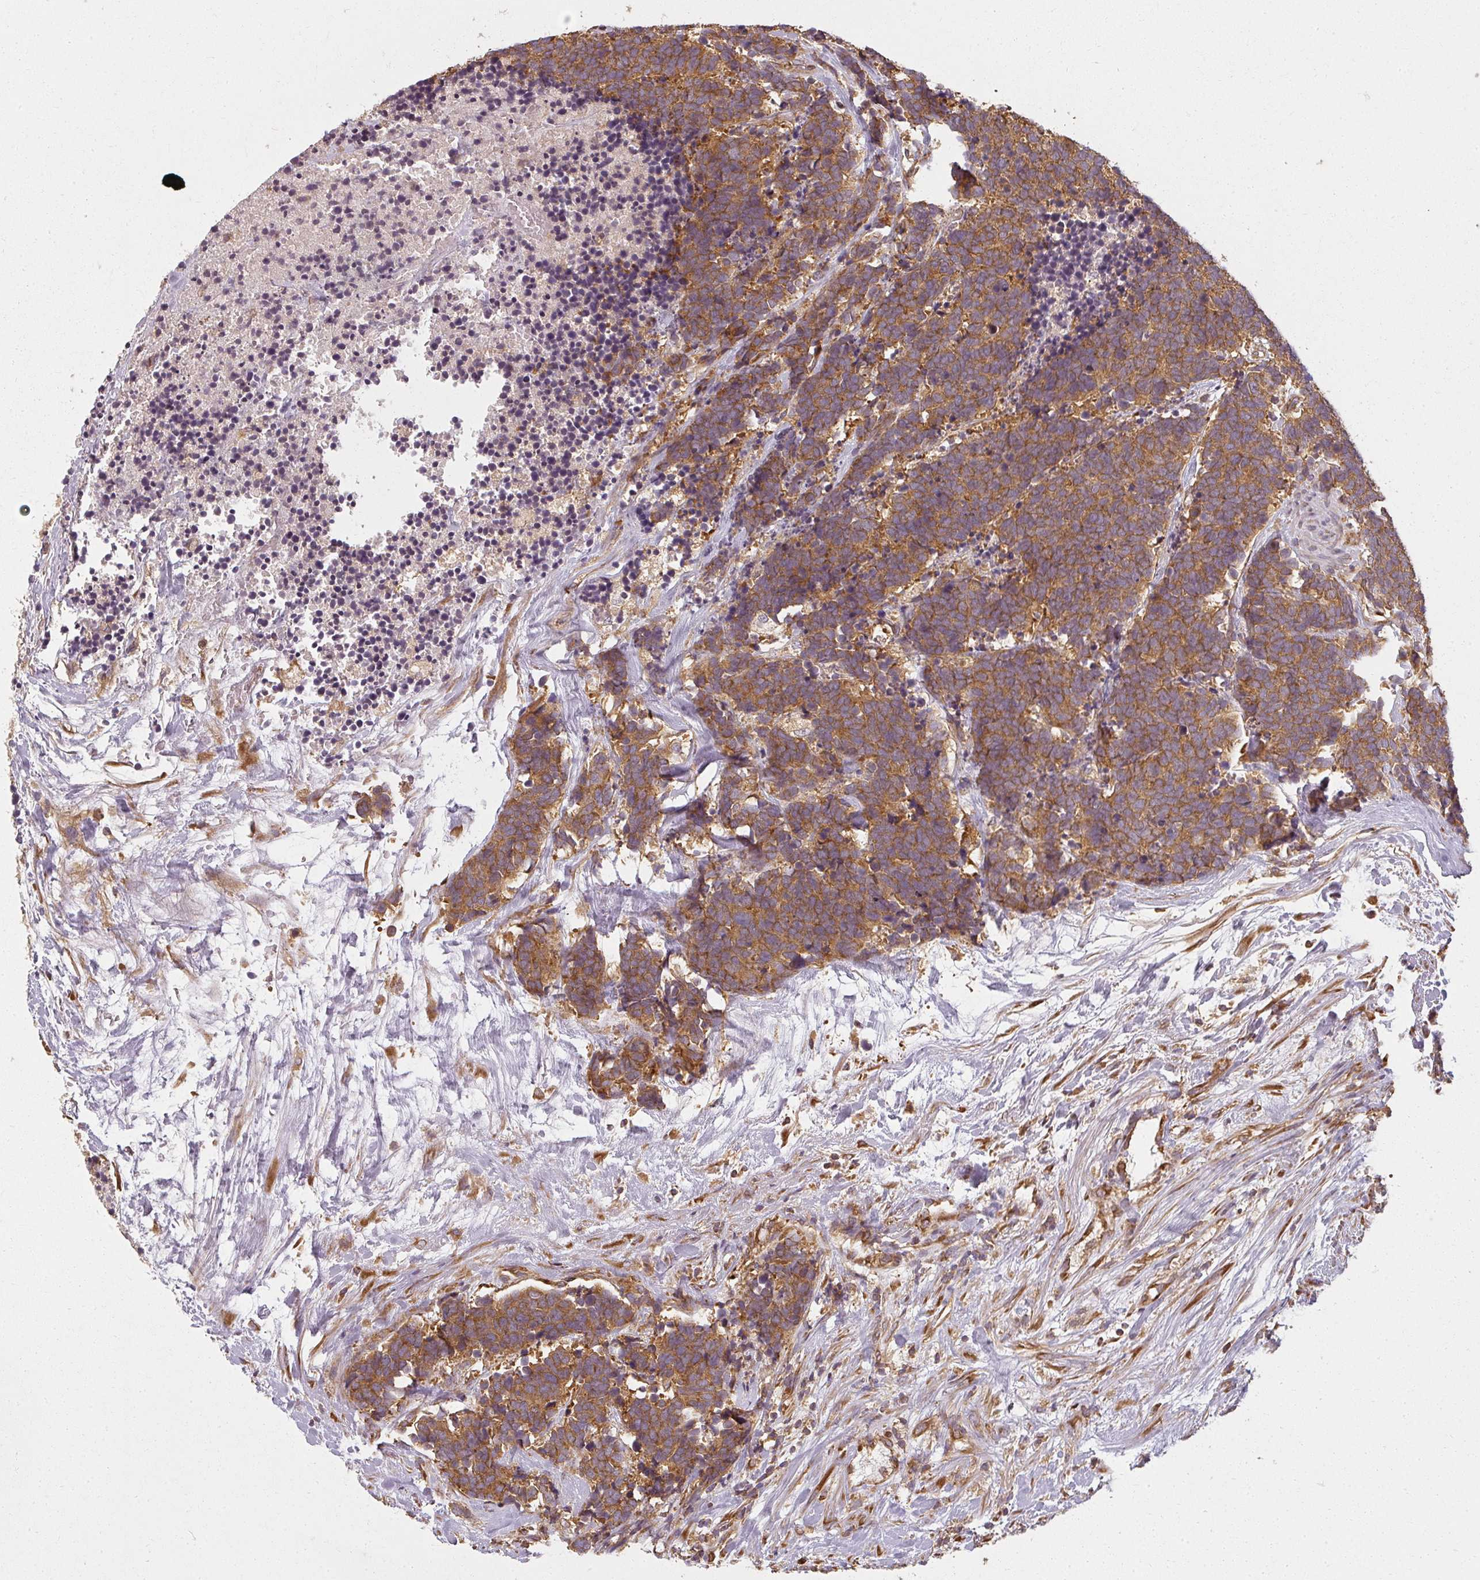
{"staining": {"intensity": "moderate", "quantity": ">75%", "location": "cytoplasmic/membranous"}, "tissue": "carcinoid", "cell_type": "Tumor cells", "image_type": "cancer", "snomed": [{"axis": "morphology", "description": "Carcinoma, NOS"}, {"axis": "morphology", "description": "Carcinoid, malignant, NOS"}, {"axis": "topography", "description": "Prostate"}], "caption": "The photomicrograph displays a brown stain indicating the presence of a protein in the cytoplasmic/membranous of tumor cells in carcinoma.", "gene": "RPL24", "patient": {"sex": "male", "age": 57}}